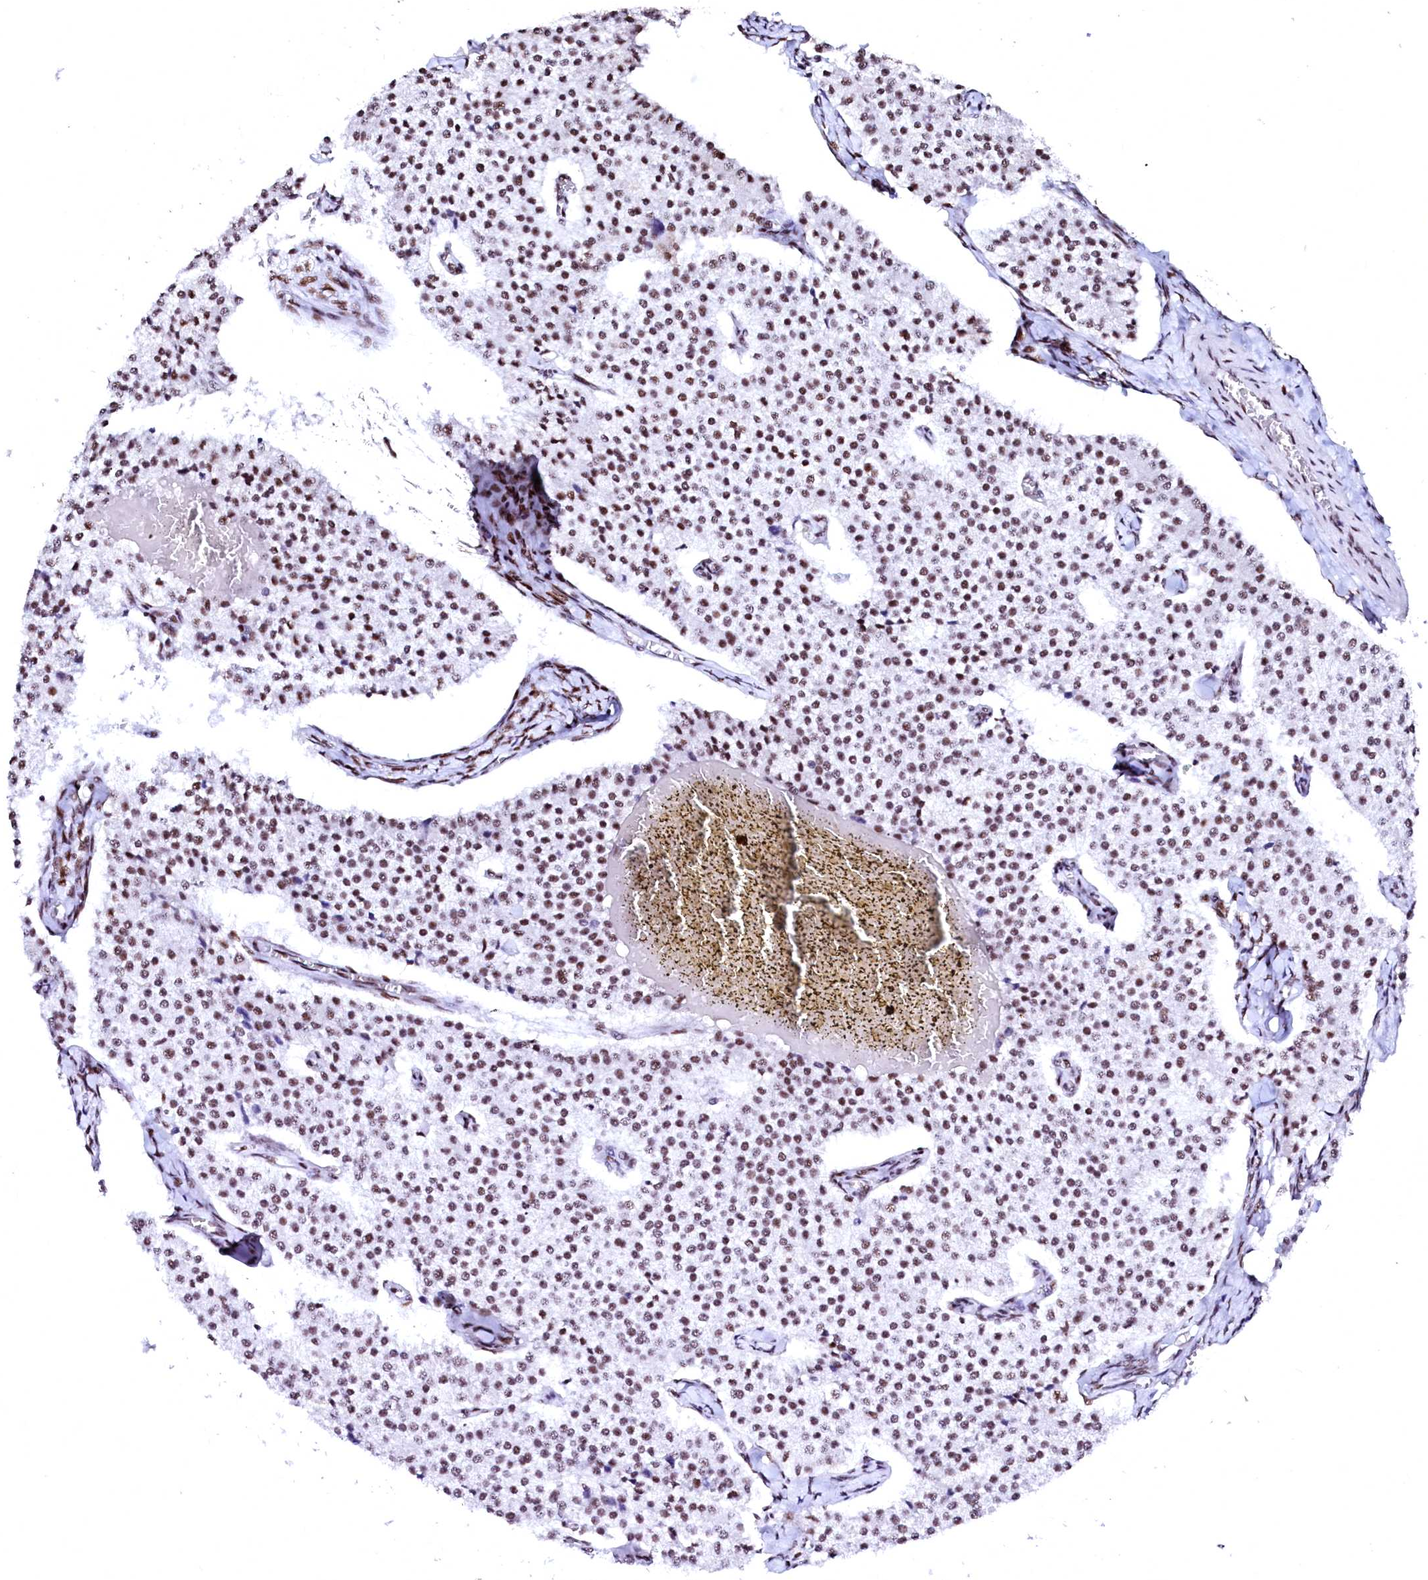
{"staining": {"intensity": "moderate", "quantity": ">75%", "location": "nuclear"}, "tissue": "carcinoid", "cell_type": "Tumor cells", "image_type": "cancer", "snomed": [{"axis": "morphology", "description": "Carcinoid, malignant, NOS"}, {"axis": "topography", "description": "Colon"}], "caption": "DAB (3,3'-diaminobenzidine) immunohistochemical staining of carcinoid (malignant) exhibits moderate nuclear protein staining in about >75% of tumor cells.", "gene": "CPSF6", "patient": {"sex": "female", "age": 52}}